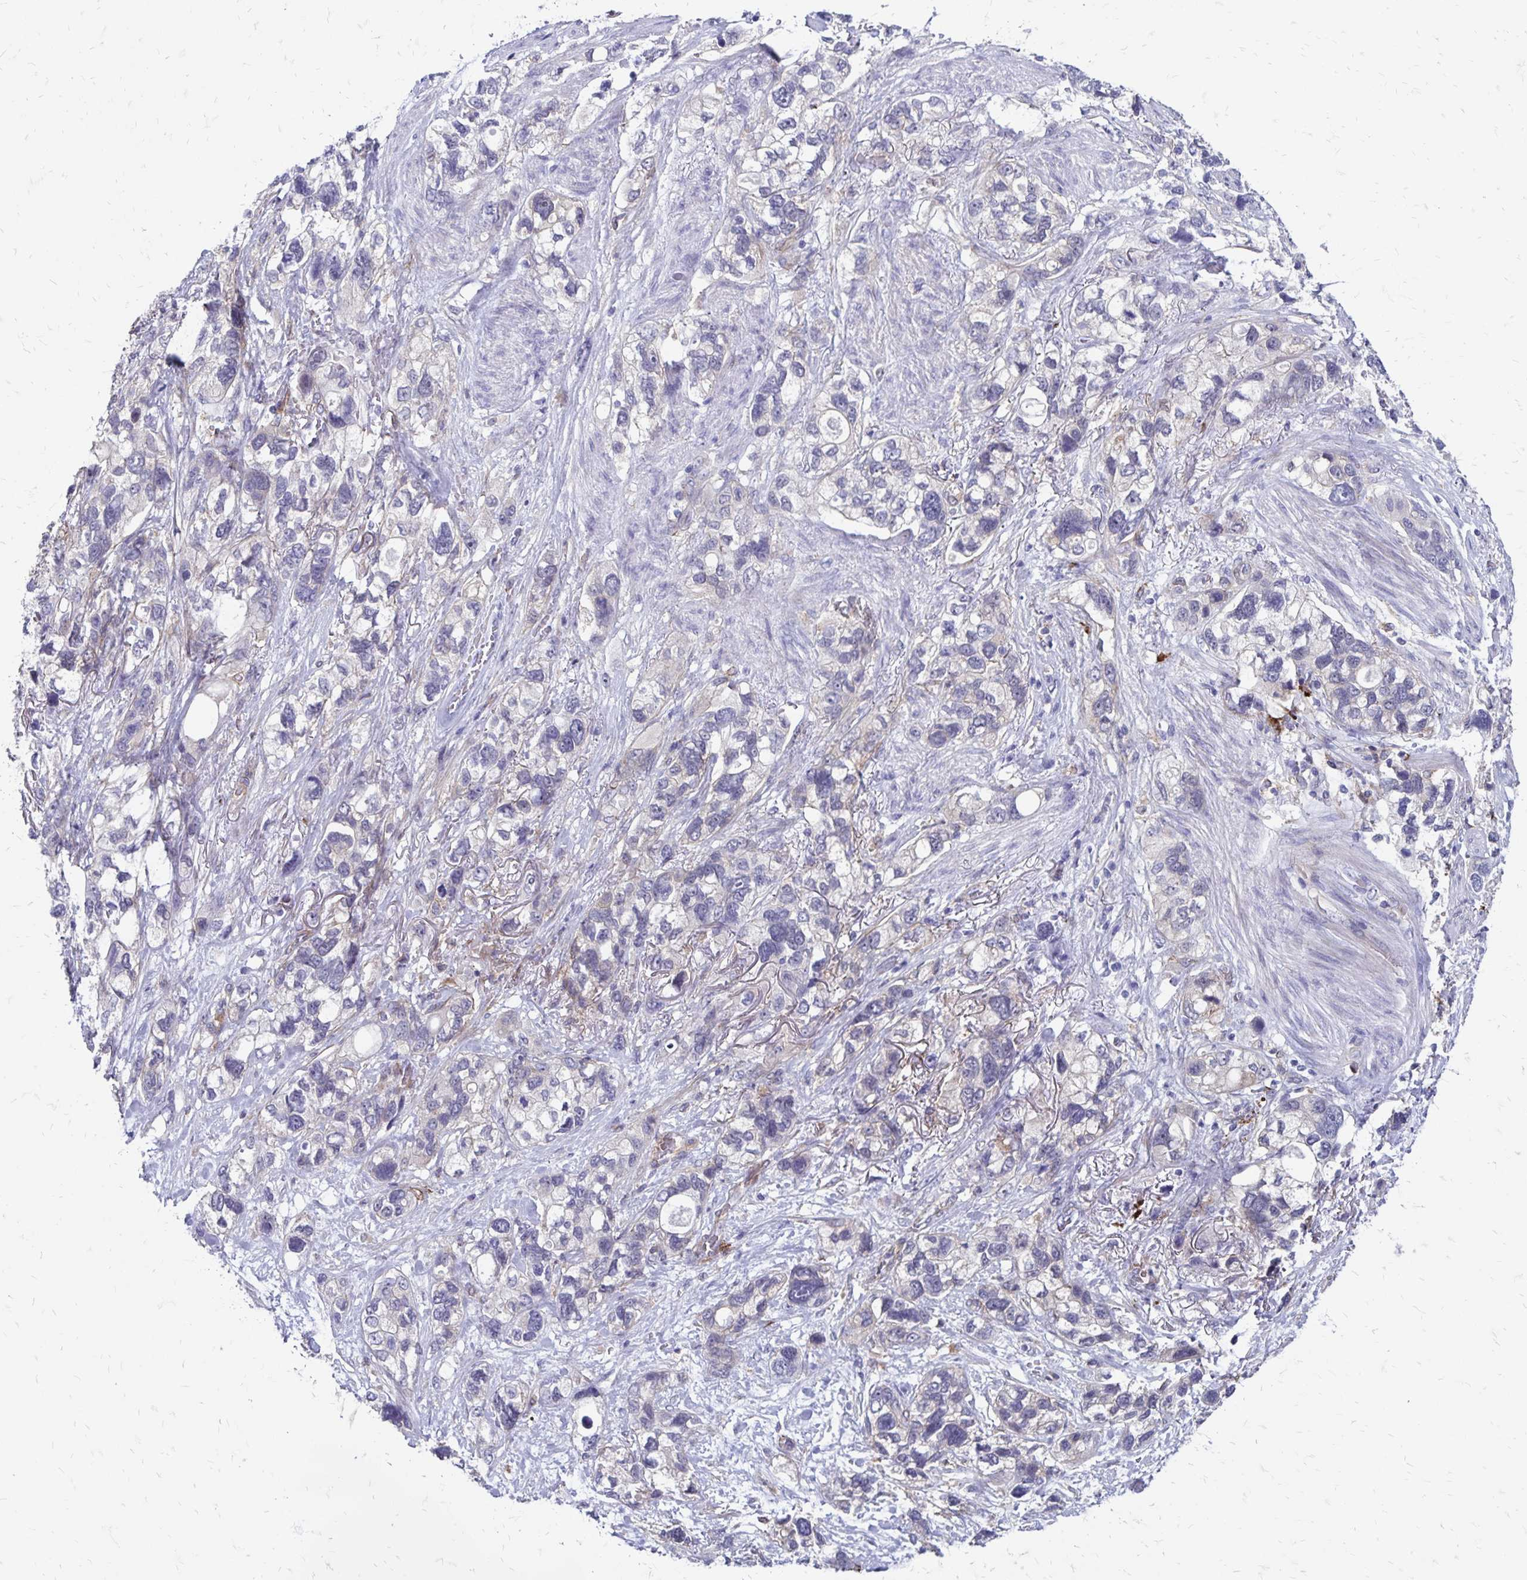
{"staining": {"intensity": "negative", "quantity": "none", "location": "none"}, "tissue": "stomach cancer", "cell_type": "Tumor cells", "image_type": "cancer", "snomed": [{"axis": "morphology", "description": "Adenocarcinoma, NOS"}, {"axis": "topography", "description": "Stomach, upper"}], "caption": "Photomicrograph shows no significant protein expression in tumor cells of stomach adenocarcinoma. Brightfield microscopy of immunohistochemistry (IHC) stained with DAB (brown) and hematoxylin (blue), captured at high magnification.", "gene": "TNS3", "patient": {"sex": "female", "age": 81}}